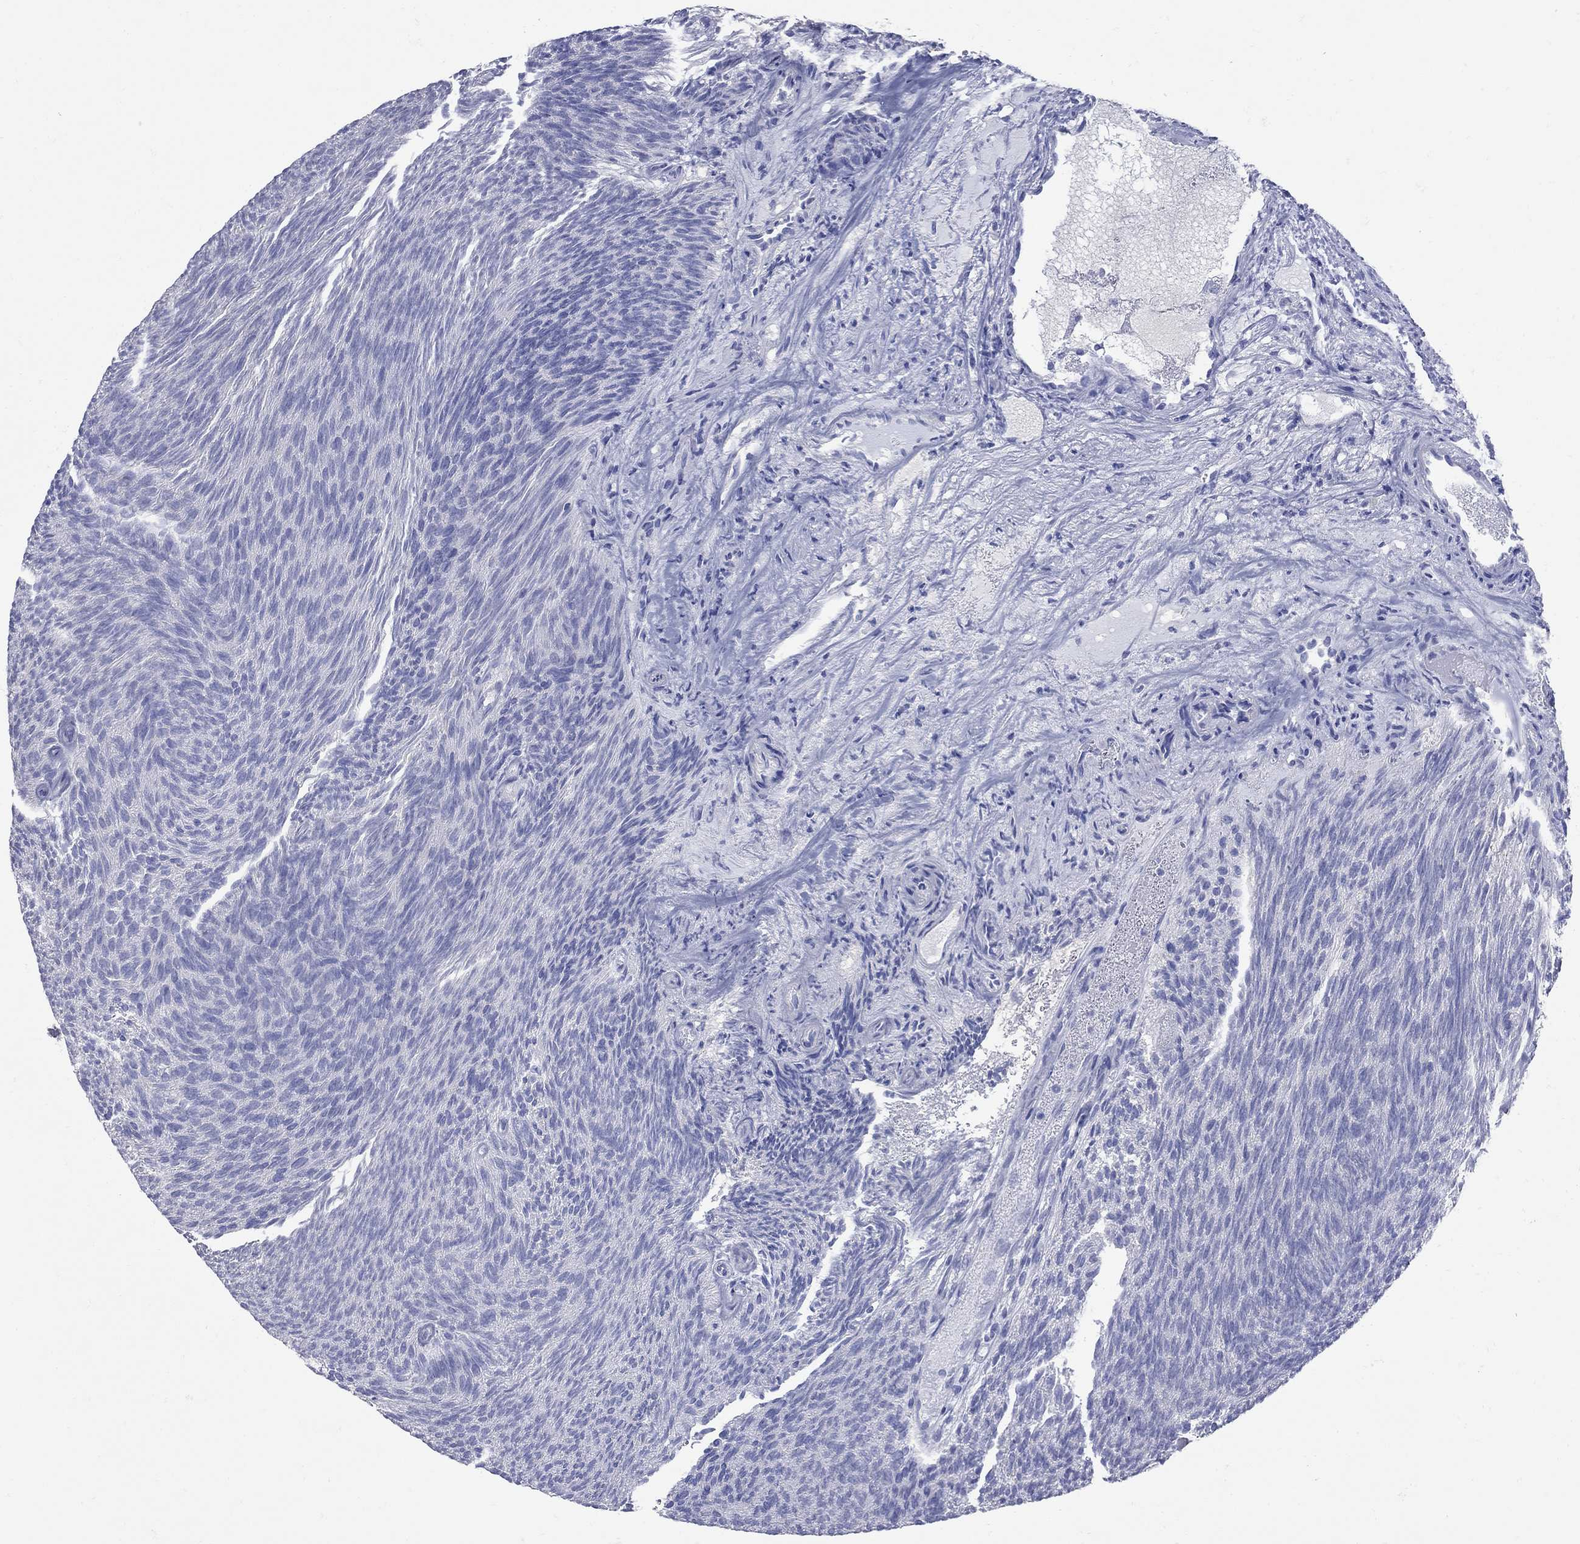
{"staining": {"intensity": "negative", "quantity": "none", "location": "none"}, "tissue": "urothelial cancer", "cell_type": "Tumor cells", "image_type": "cancer", "snomed": [{"axis": "morphology", "description": "Urothelial carcinoma, Low grade"}, {"axis": "topography", "description": "Urinary bladder"}], "caption": "An immunohistochemistry image of urothelial cancer is shown. There is no staining in tumor cells of urothelial cancer.", "gene": "PDZD3", "patient": {"sex": "male", "age": 77}}